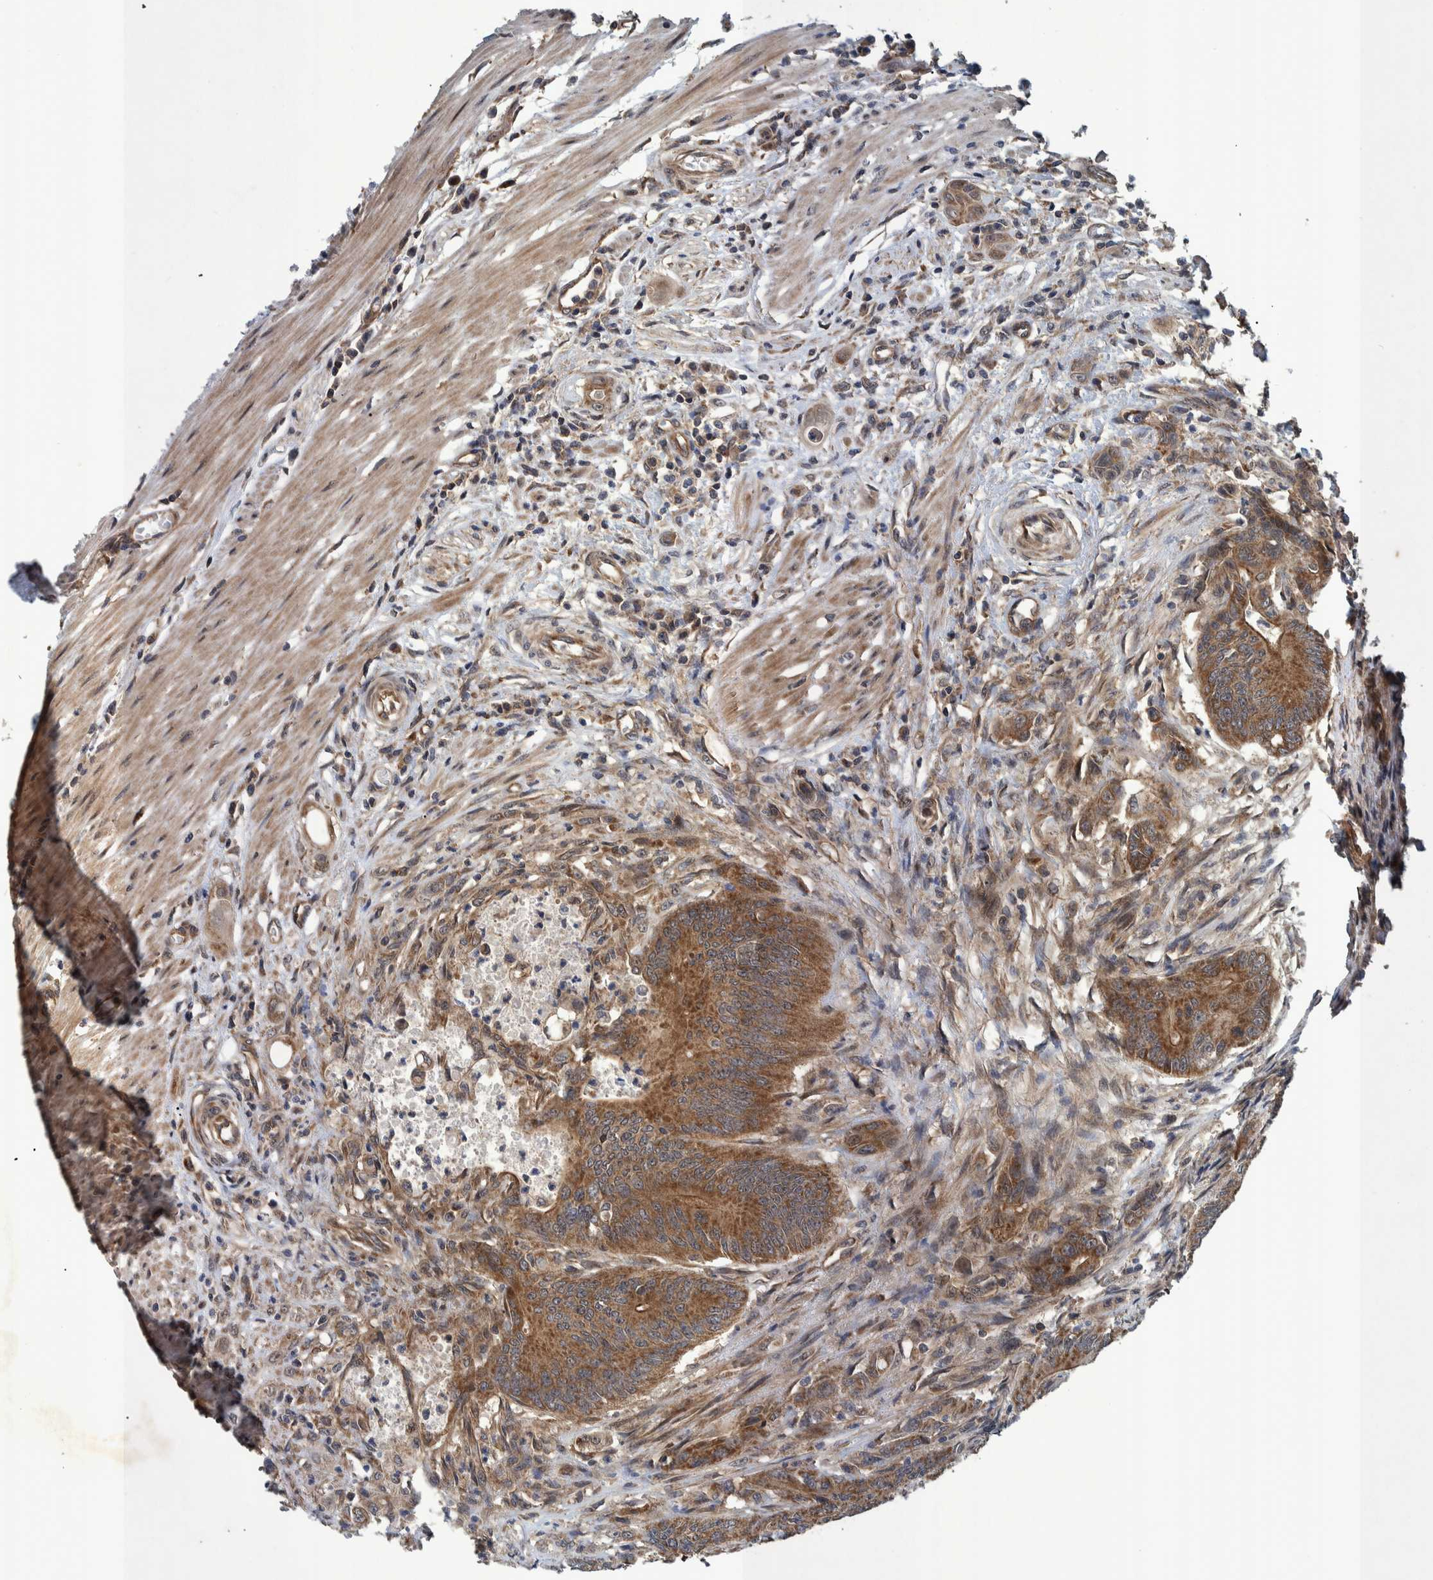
{"staining": {"intensity": "moderate", "quantity": ">75%", "location": "cytoplasmic/membranous"}, "tissue": "colorectal cancer", "cell_type": "Tumor cells", "image_type": "cancer", "snomed": [{"axis": "morphology", "description": "Adenoma, NOS"}, {"axis": "morphology", "description": "Adenocarcinoma, NOS"}, {"axis": "topography", "description": "Colon"}], "caption": "An immunohistochemistry image of neoplastic tissue is shown. Protein staining in brown labels moderate cytoplasmic/membranous positivity in colorectal cancer (adenoma) within tumor cells.", "gene": "MRPS7", "patient": {"sex": "male", "age": 79}}